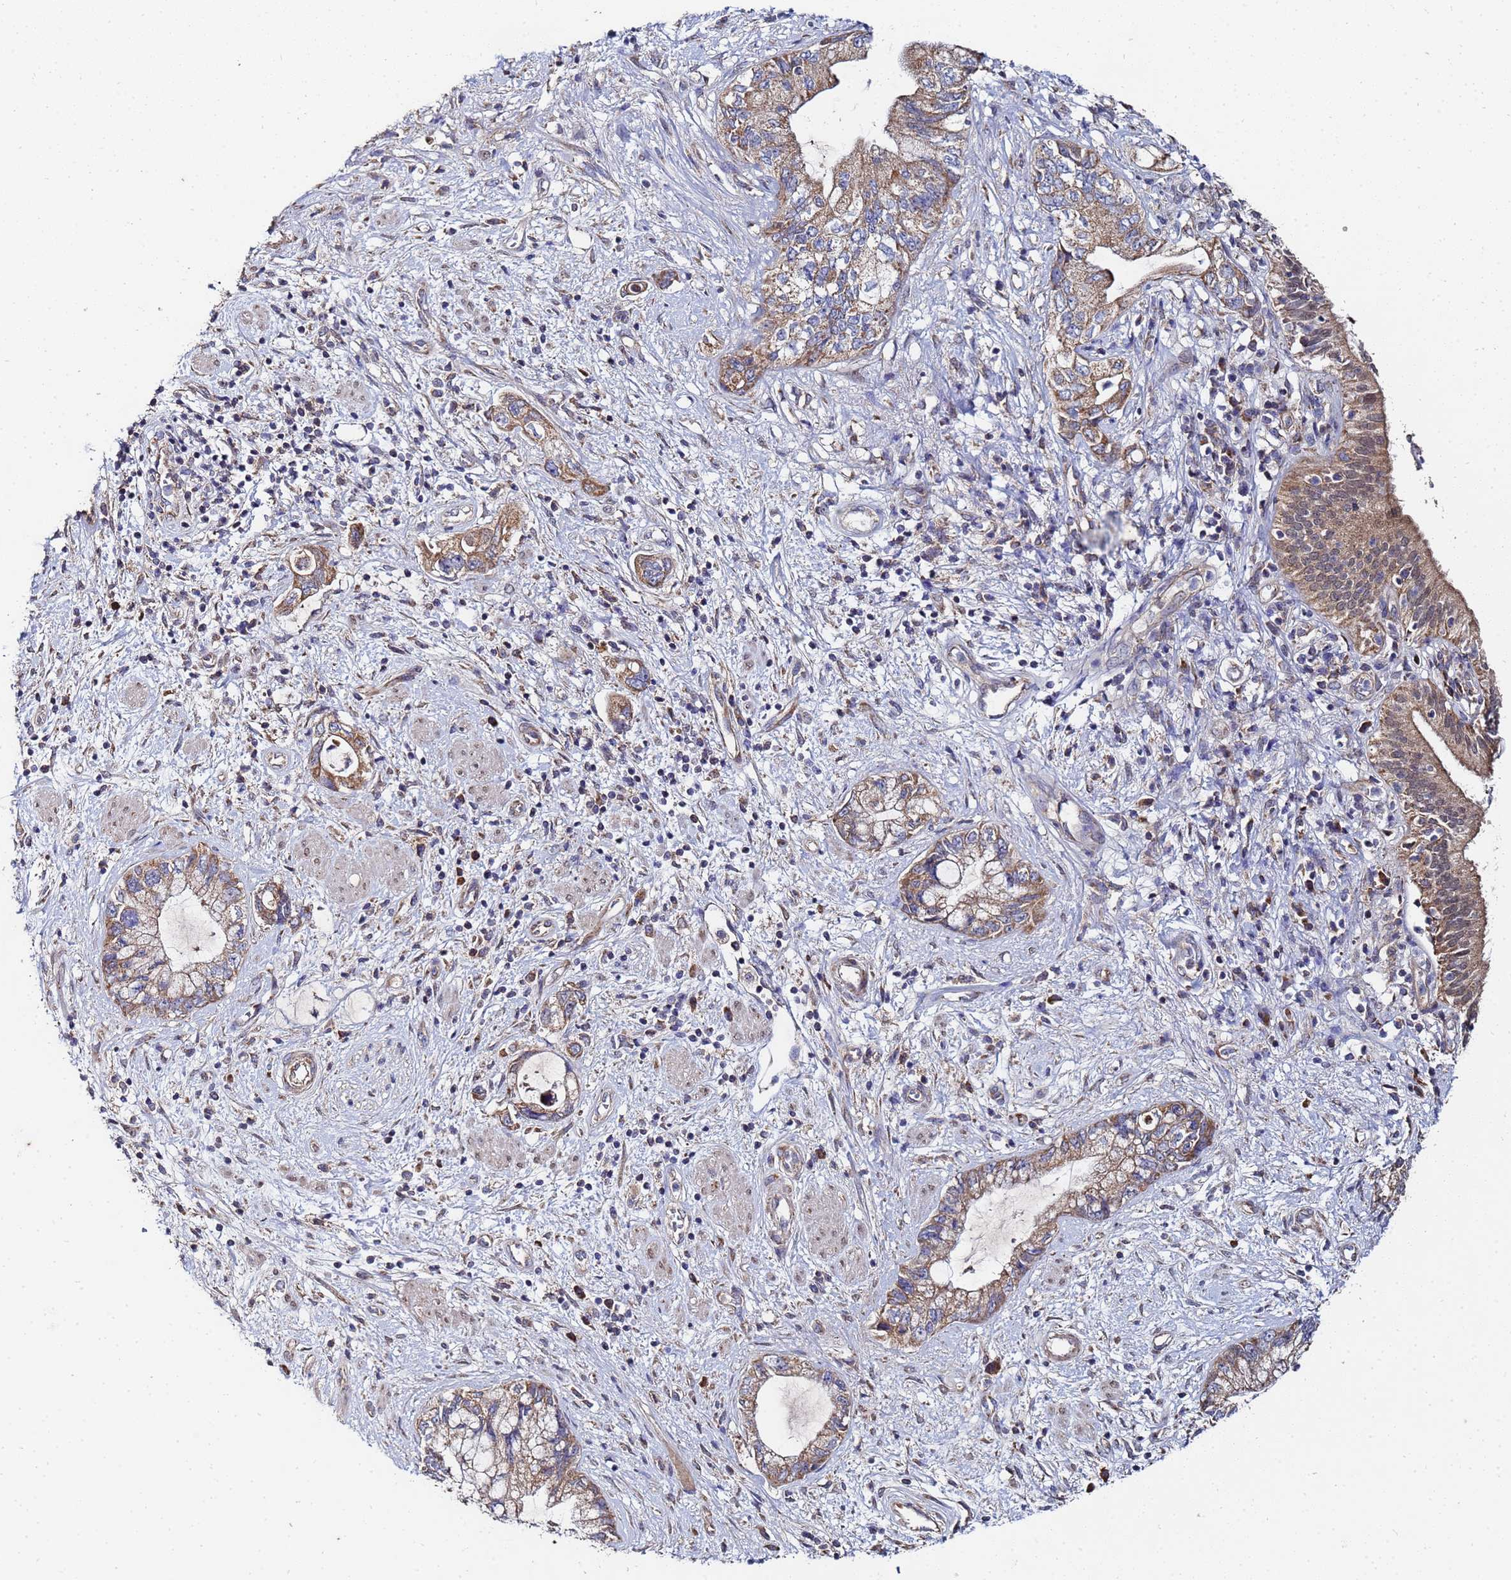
{"staining": {"intensity": "moderate", "quantity": ">75%", "location": "cytoplasmic/membranous,nuclear"}, "tissue": "pancreatic cancer", "cell_type": "Tumor cells", "image_type": "cancer", "snomed": [{"axis": "morphology", "description": "Adenocarcinoma, NOS"}, {"axis": "topography", "description": "Pancreas"}], "caption": "Pancreatic adenocarcinoma was stained to show a protein in brown. There is medium levels of moderate cytoplasmic/membranous and nuclear staining in about >75% of tumor cells. (DAB (3,3'-diaminobenzidine) = brown stain, brightfield microscopy at high magnification).", "gene": "C5orf34", "patient": {"sex": "female", "age": 73}}